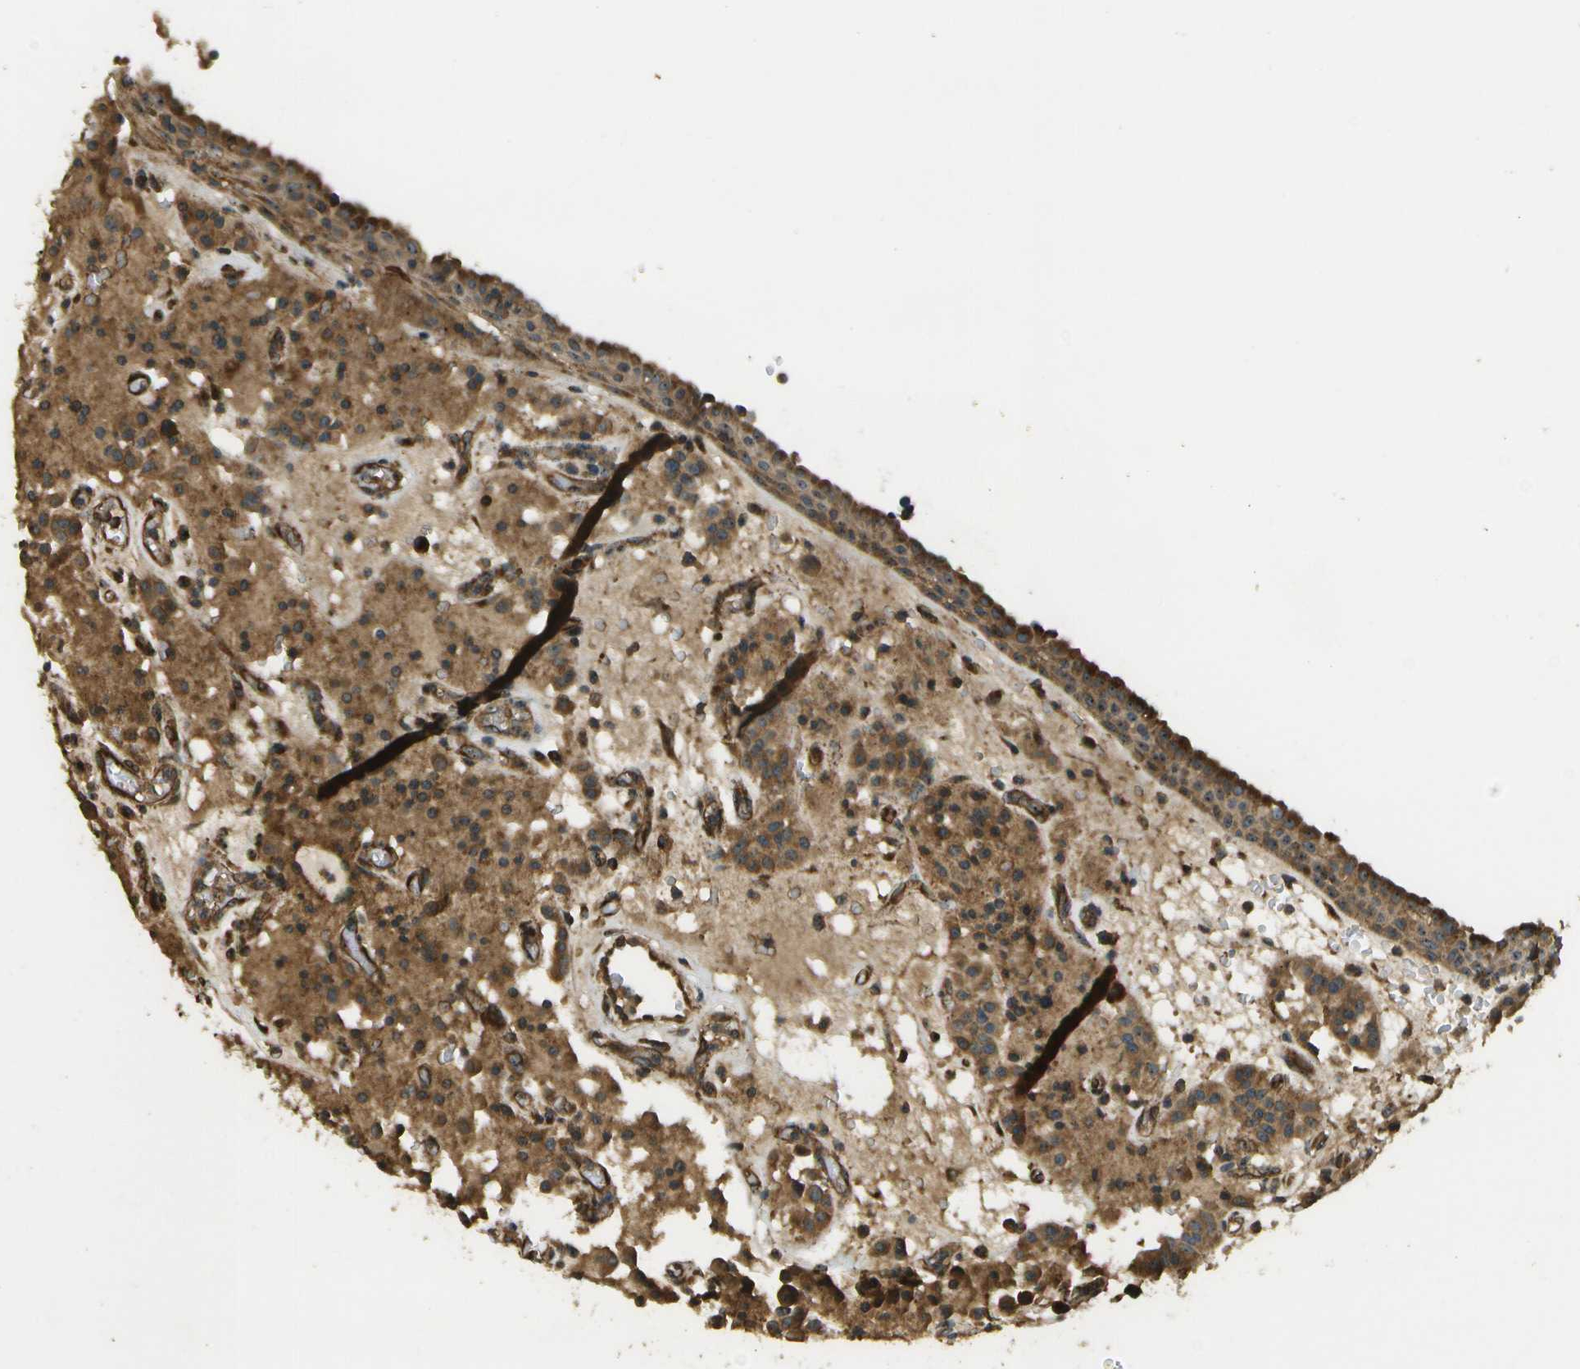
{"staining": {"intensity": "moderate", "quantity": ">75%", "location": "cytoplasmic/membranous"}, "tissue": "carcinoid", "cell_type": "Tumor cells", "image_type": "cancer", "snomed": [{"axis": "morphology", "description": "Carcinoid, malignant, NOS"}, {"axis": "topography", "description": "Lung"}], "caption": "DAB immunohistochemical staining of human malignant carcinoid exhibits moderate cytoplasmic/membranous protein expression in approximately >75% of tumor cells.", "gene": "LRP12", "patient": {"sex": "male", "age": 30}}